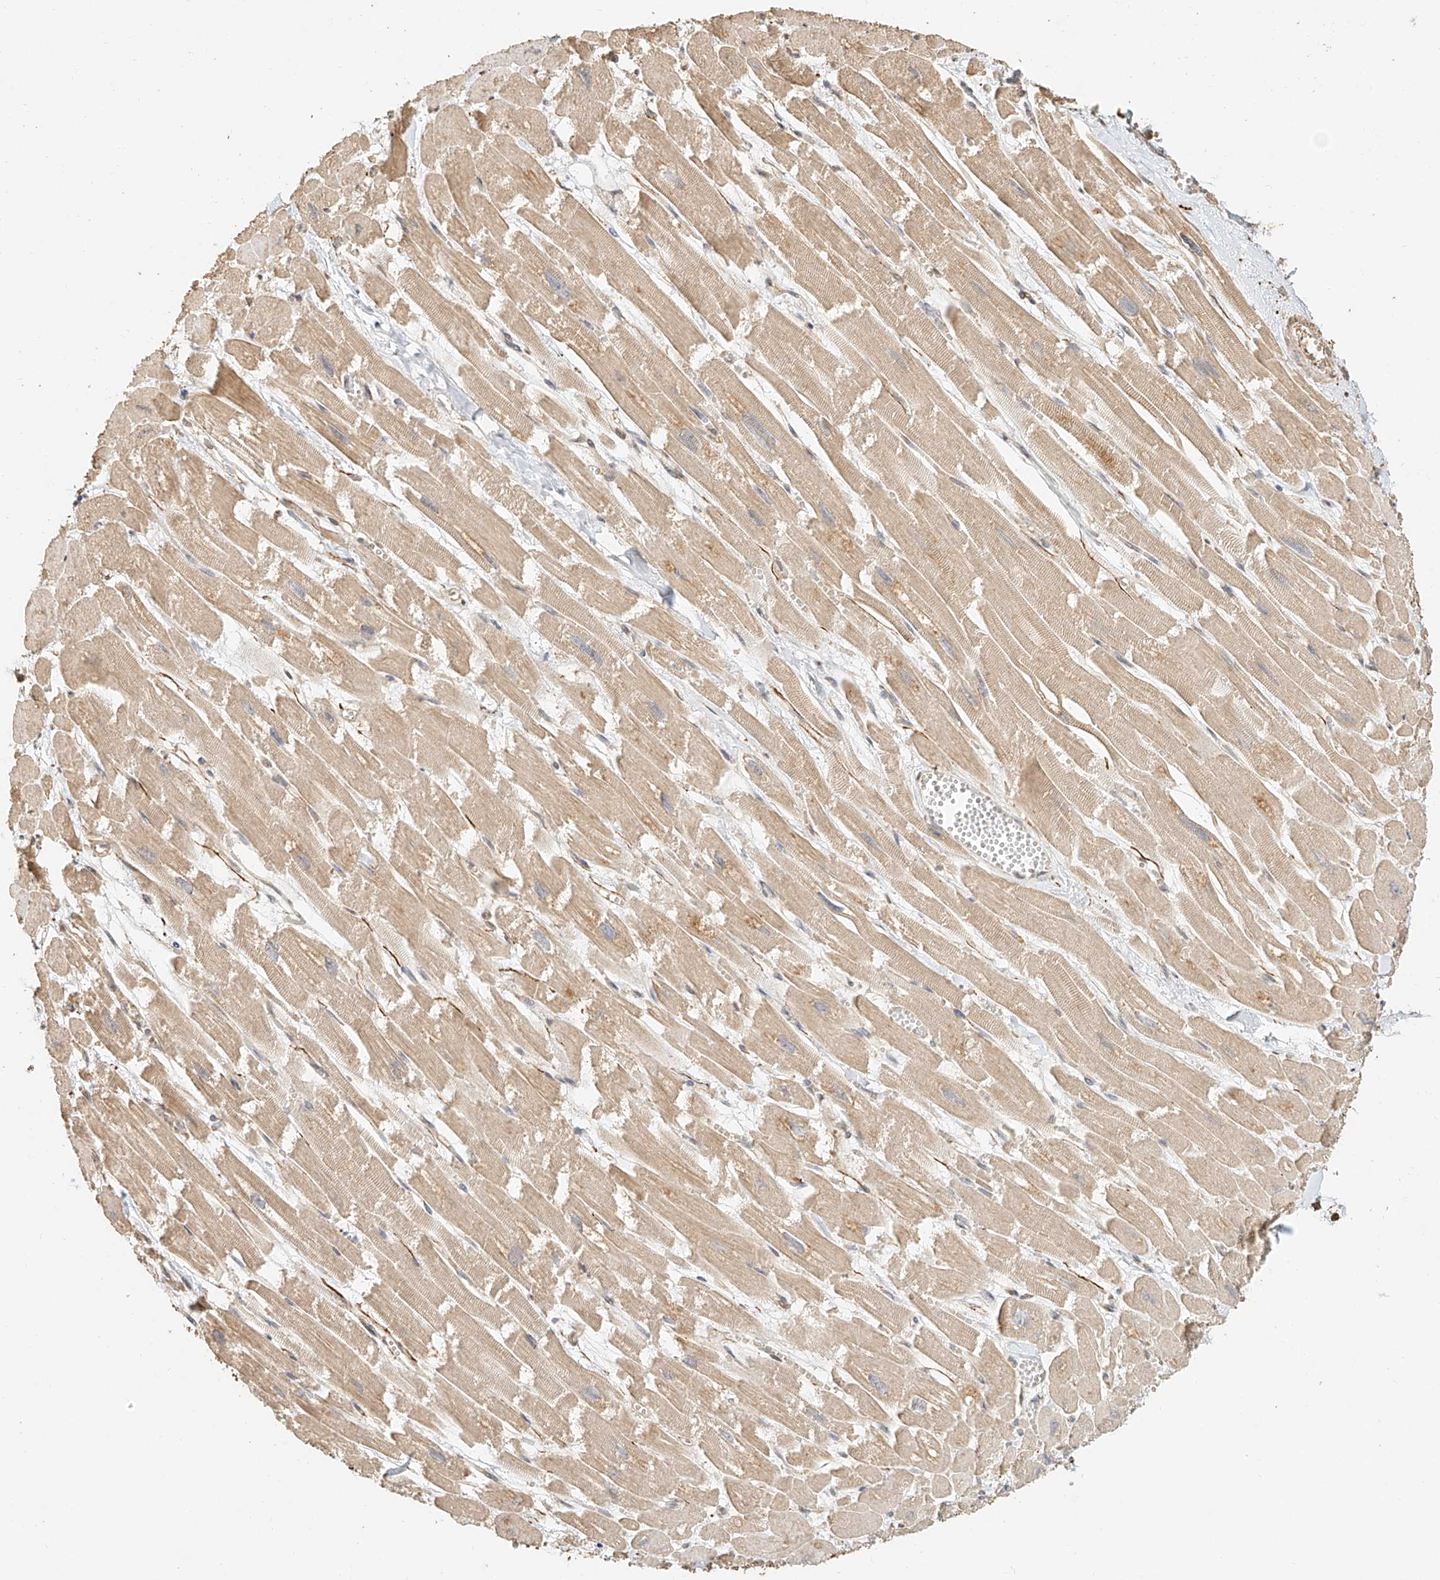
{"staining": {"intensity": "moderate", "quantity": ">75%", "location": "cytoplasmic/membranous"}, "tissue": "heart muscle", "cell_type": "Cardiomyocytes", "image_type": "normal", "snomed": [{"axis": "morphology", "description": "Normal tissue, NOS"}, {"axis": "topography", "description": "Heart"}], "caption": "Immunohistochemical staining of benign human heart muscle displays medium levels of moderate cytoplasmic/membranous expression in about >75% of cardiomyocytes. The protein of interest is shown in brown color, while the nuclei are stained blue.", "gene": "NAP1L1", "patient": {"sex": "male", "age": 54}}